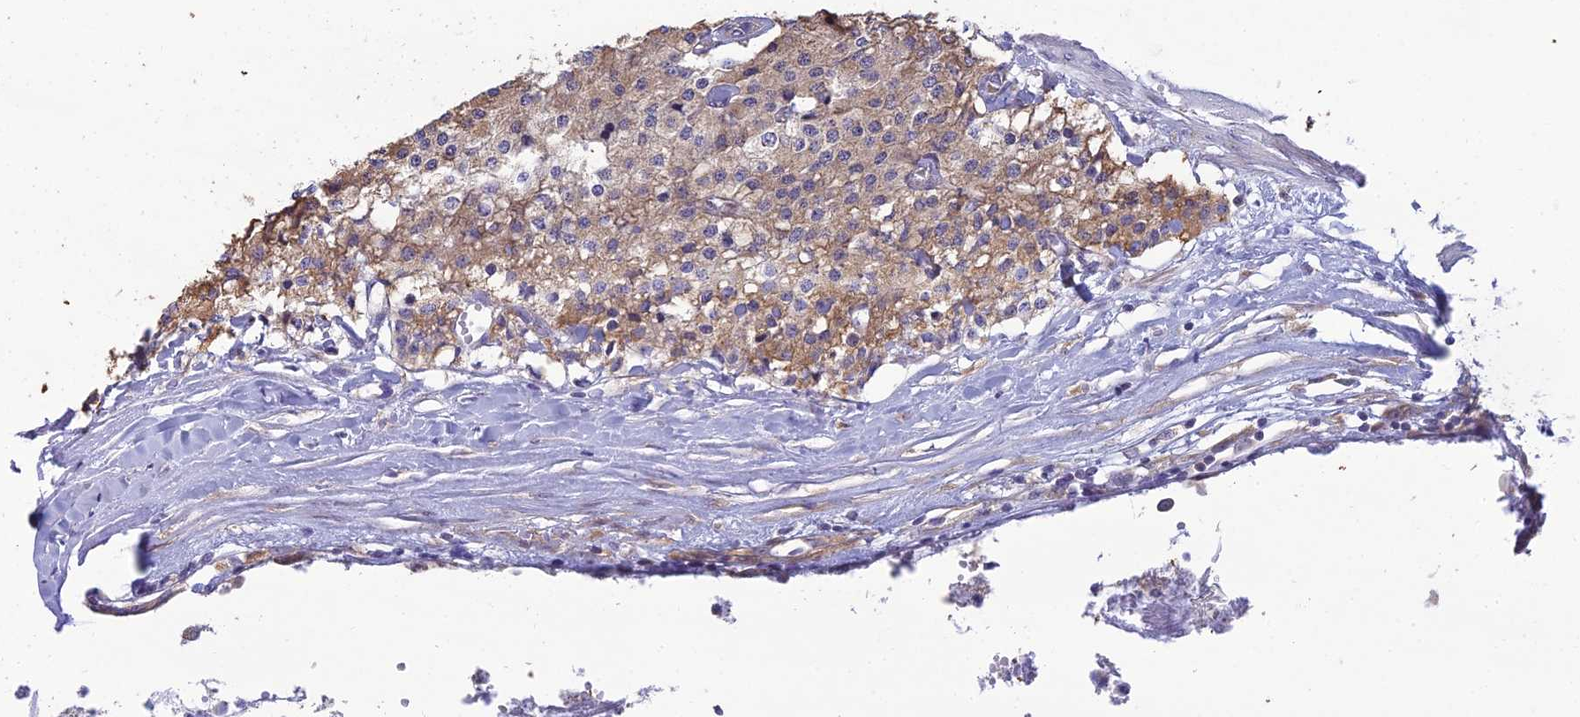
{"staining": {"intensity": "moderate", "quantity": "25%-75%", "location": "cytoplasmic/membranous"}, "tissue": "carcinoid", "cell_type": "Tumor cells", "image_type": "cancer", "snomed": [{"axis": "morphology", "description": "Carcinoid, malignant, NOS"}, {"axis": "topography", "description": "Colon"}], "caption": "Human carcinoid (malignant) stained with a protein marker exhibits moderate staining in tumor cells.", "gene": "CLCN7", "patient": {"sex": "female", "age": 52}}